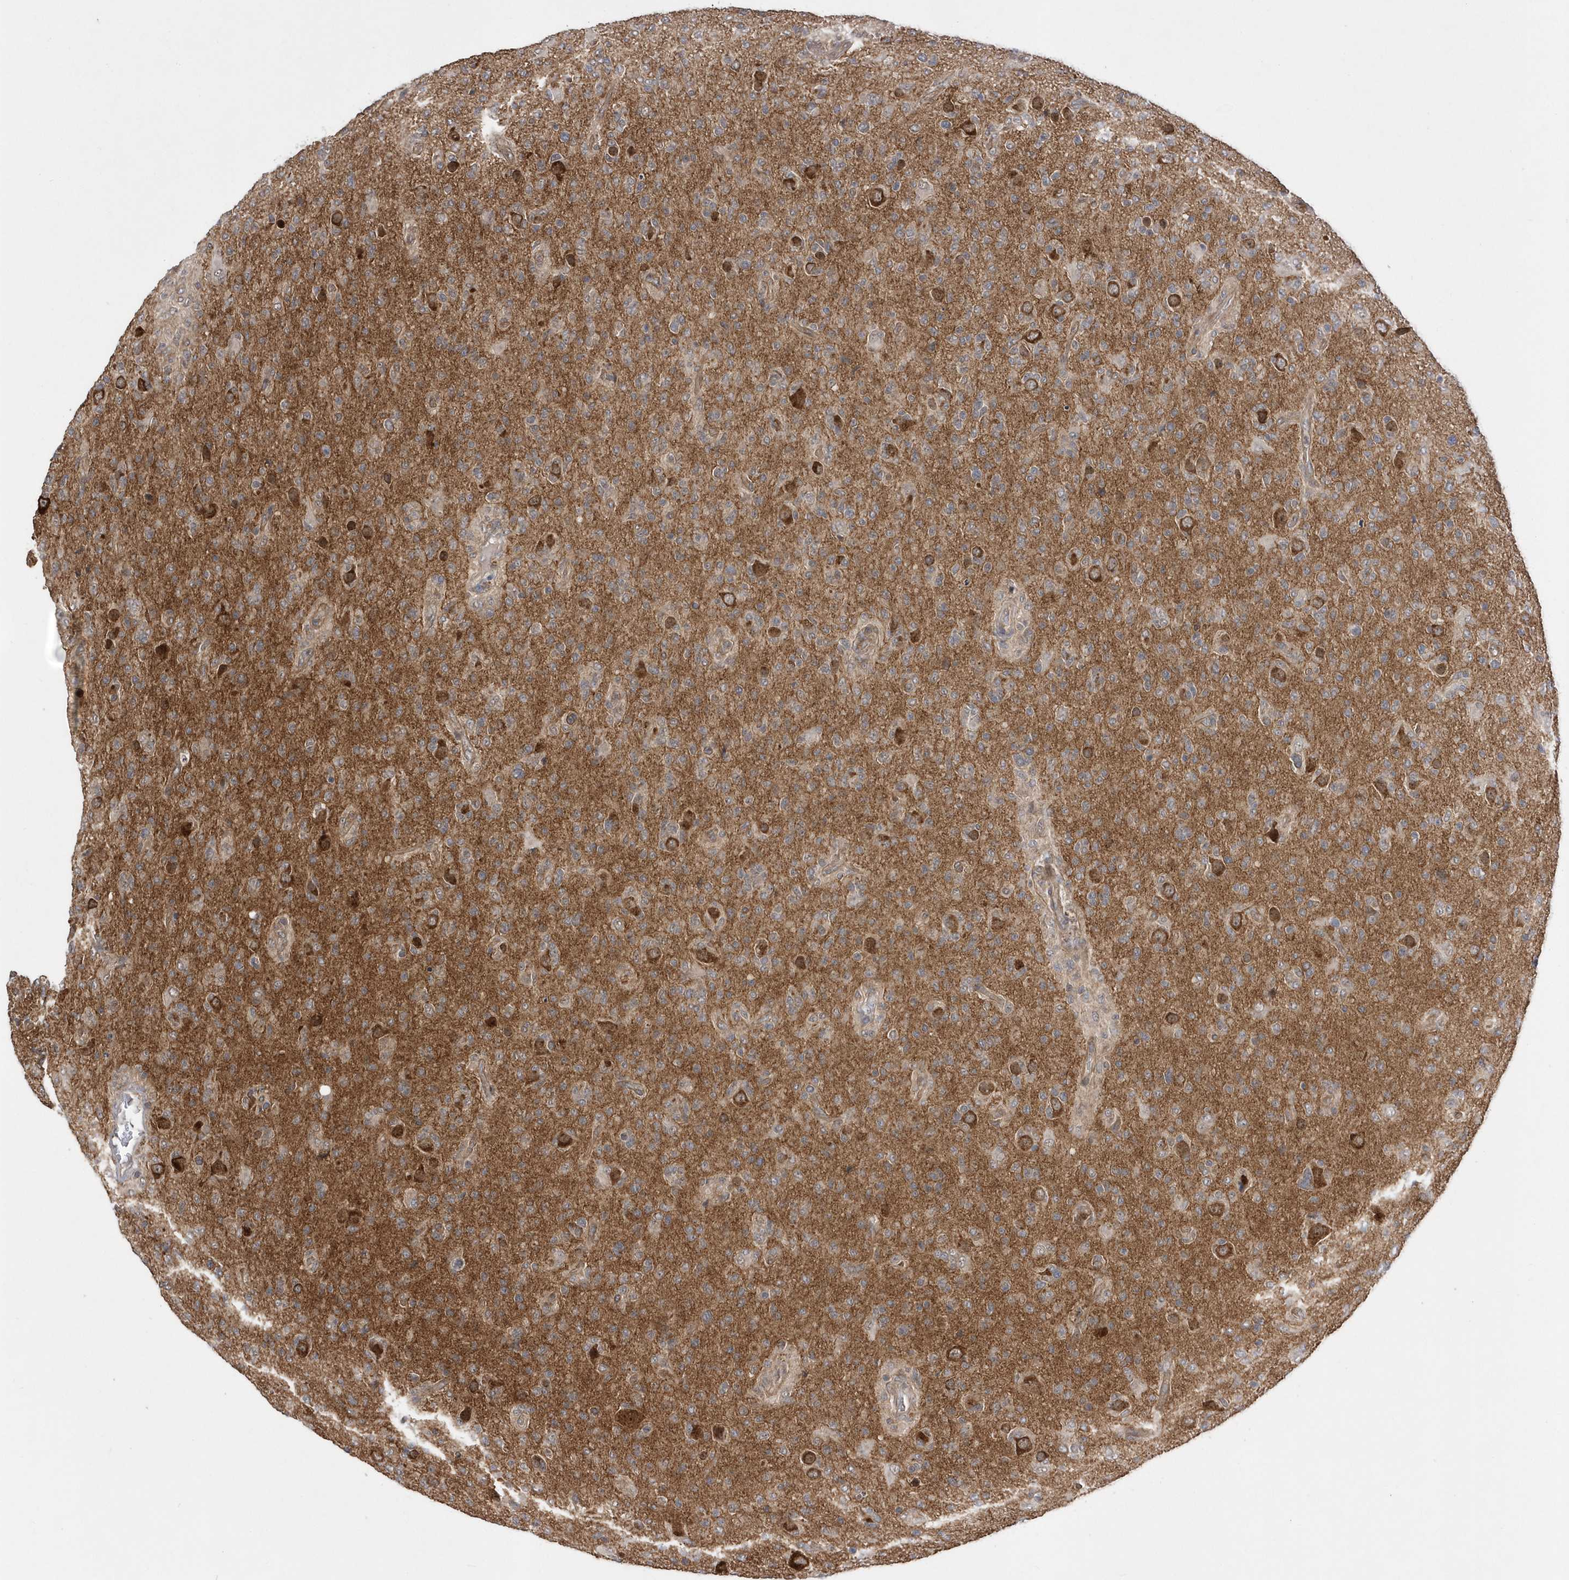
{"staining": {"intensity": "negative", "quantity": "none", "location": "none"}, "tissue": "glioma", "cell_type": "Tumor cells", "image_type": "cancer", "snomed": [{"axis": "morphology", "description": "Glioma, malignant, High grade"}, {"axis": "topography", "description": "Brain"}], "caption": "An IHC histopathology image of malignant glioma (high-grade) is shown. There is no staining in tumor cells of malignant glioma (high-grade).", "gene": "DALRD3", "patient": {"sex": "female", "age": 57}}